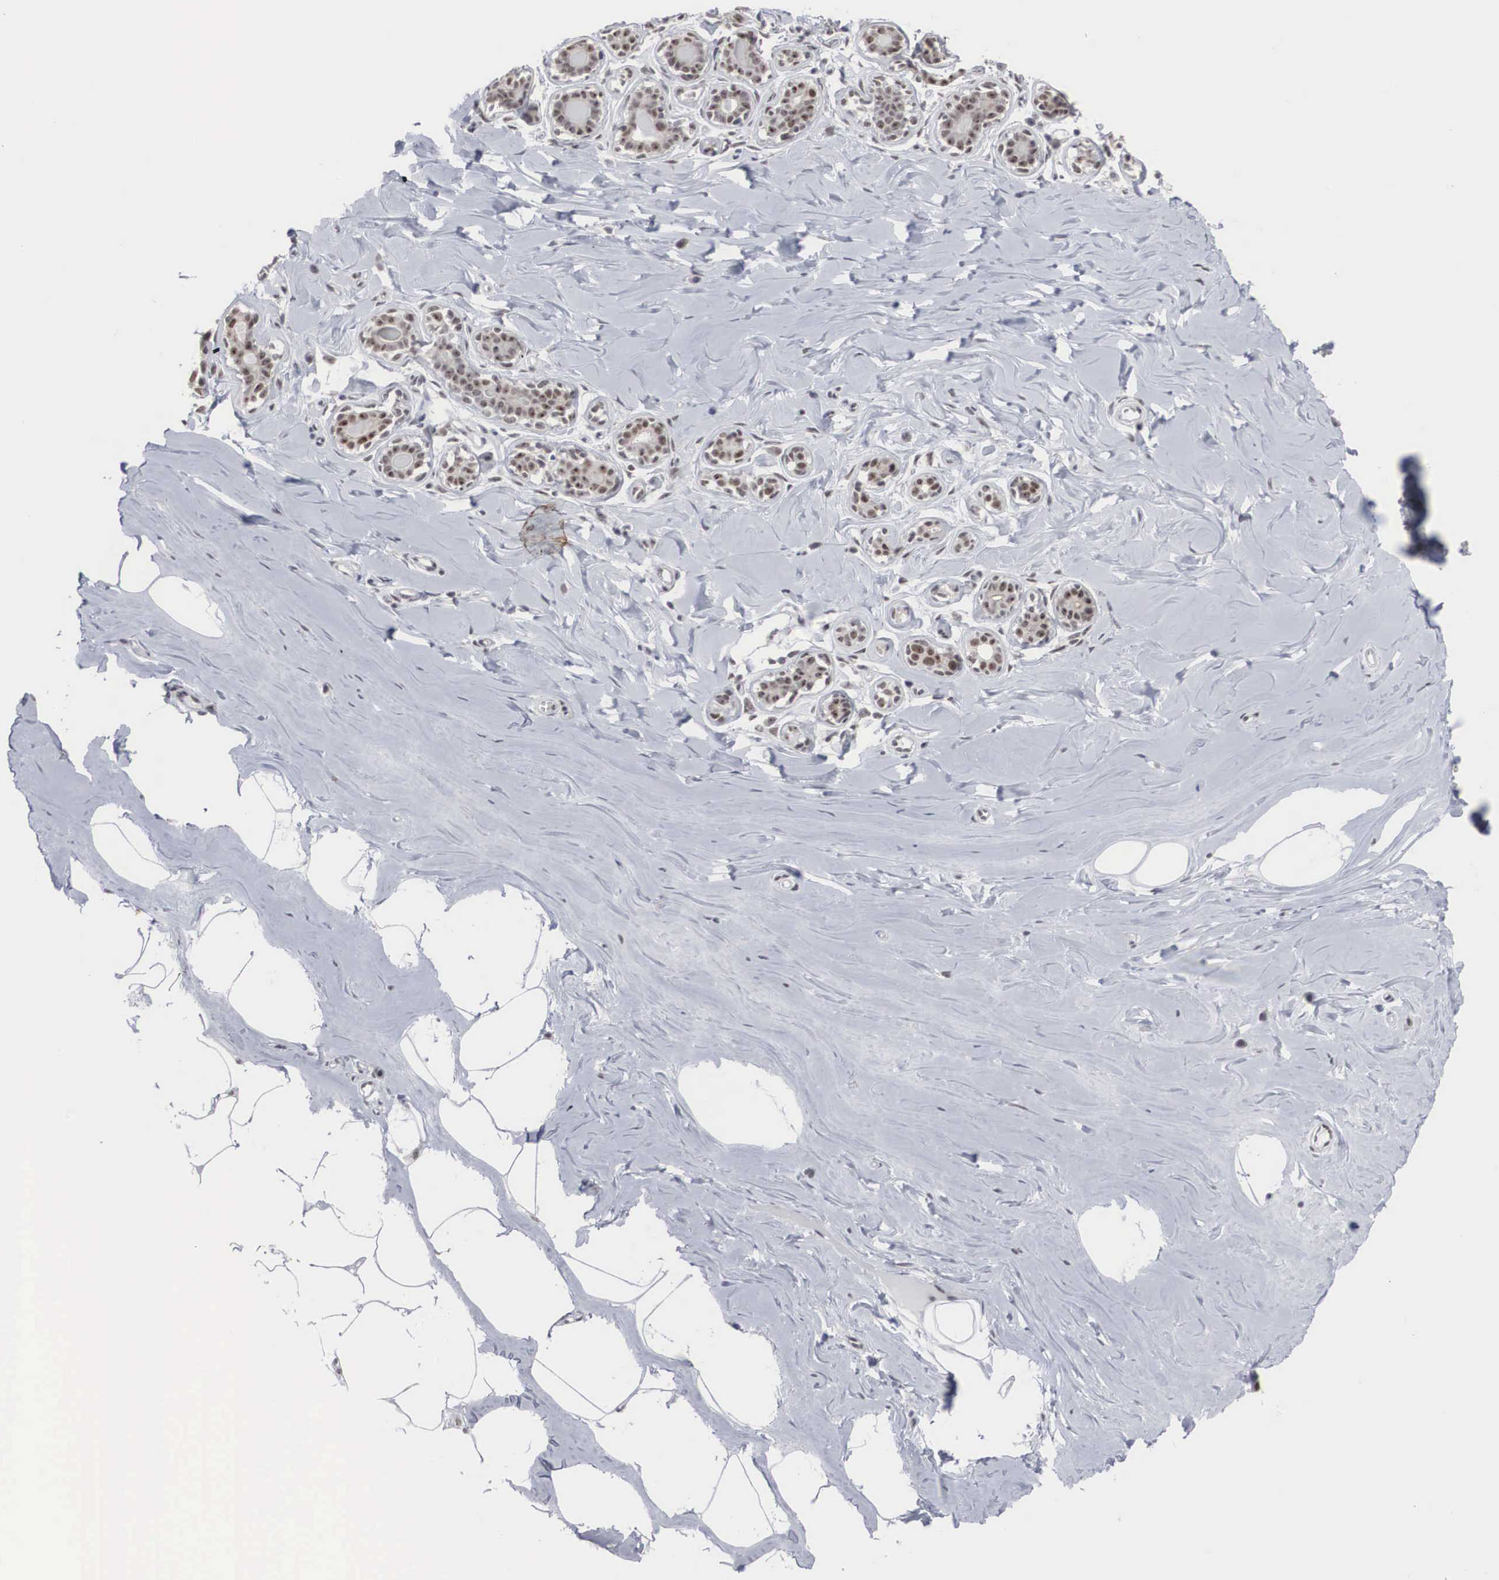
{"staining": {"intensity": "moderate", "quantity": ">75%", "location": "nuclear"}, "tissue": "breast", "cell_type": "Adipocytes", "image_type": "normal", "snomed": [{"axis": "morphology", "description": "Normal tissue, NOS"}, {"axis": "topography", "description": "Breast"}], "caption": "Breast stained for a protein (brown) shows moderate nuclear positive expression in about >75% of adipocytes.", "gene": "AUTS2", "patient": {"sex": "female", "age": 45}}